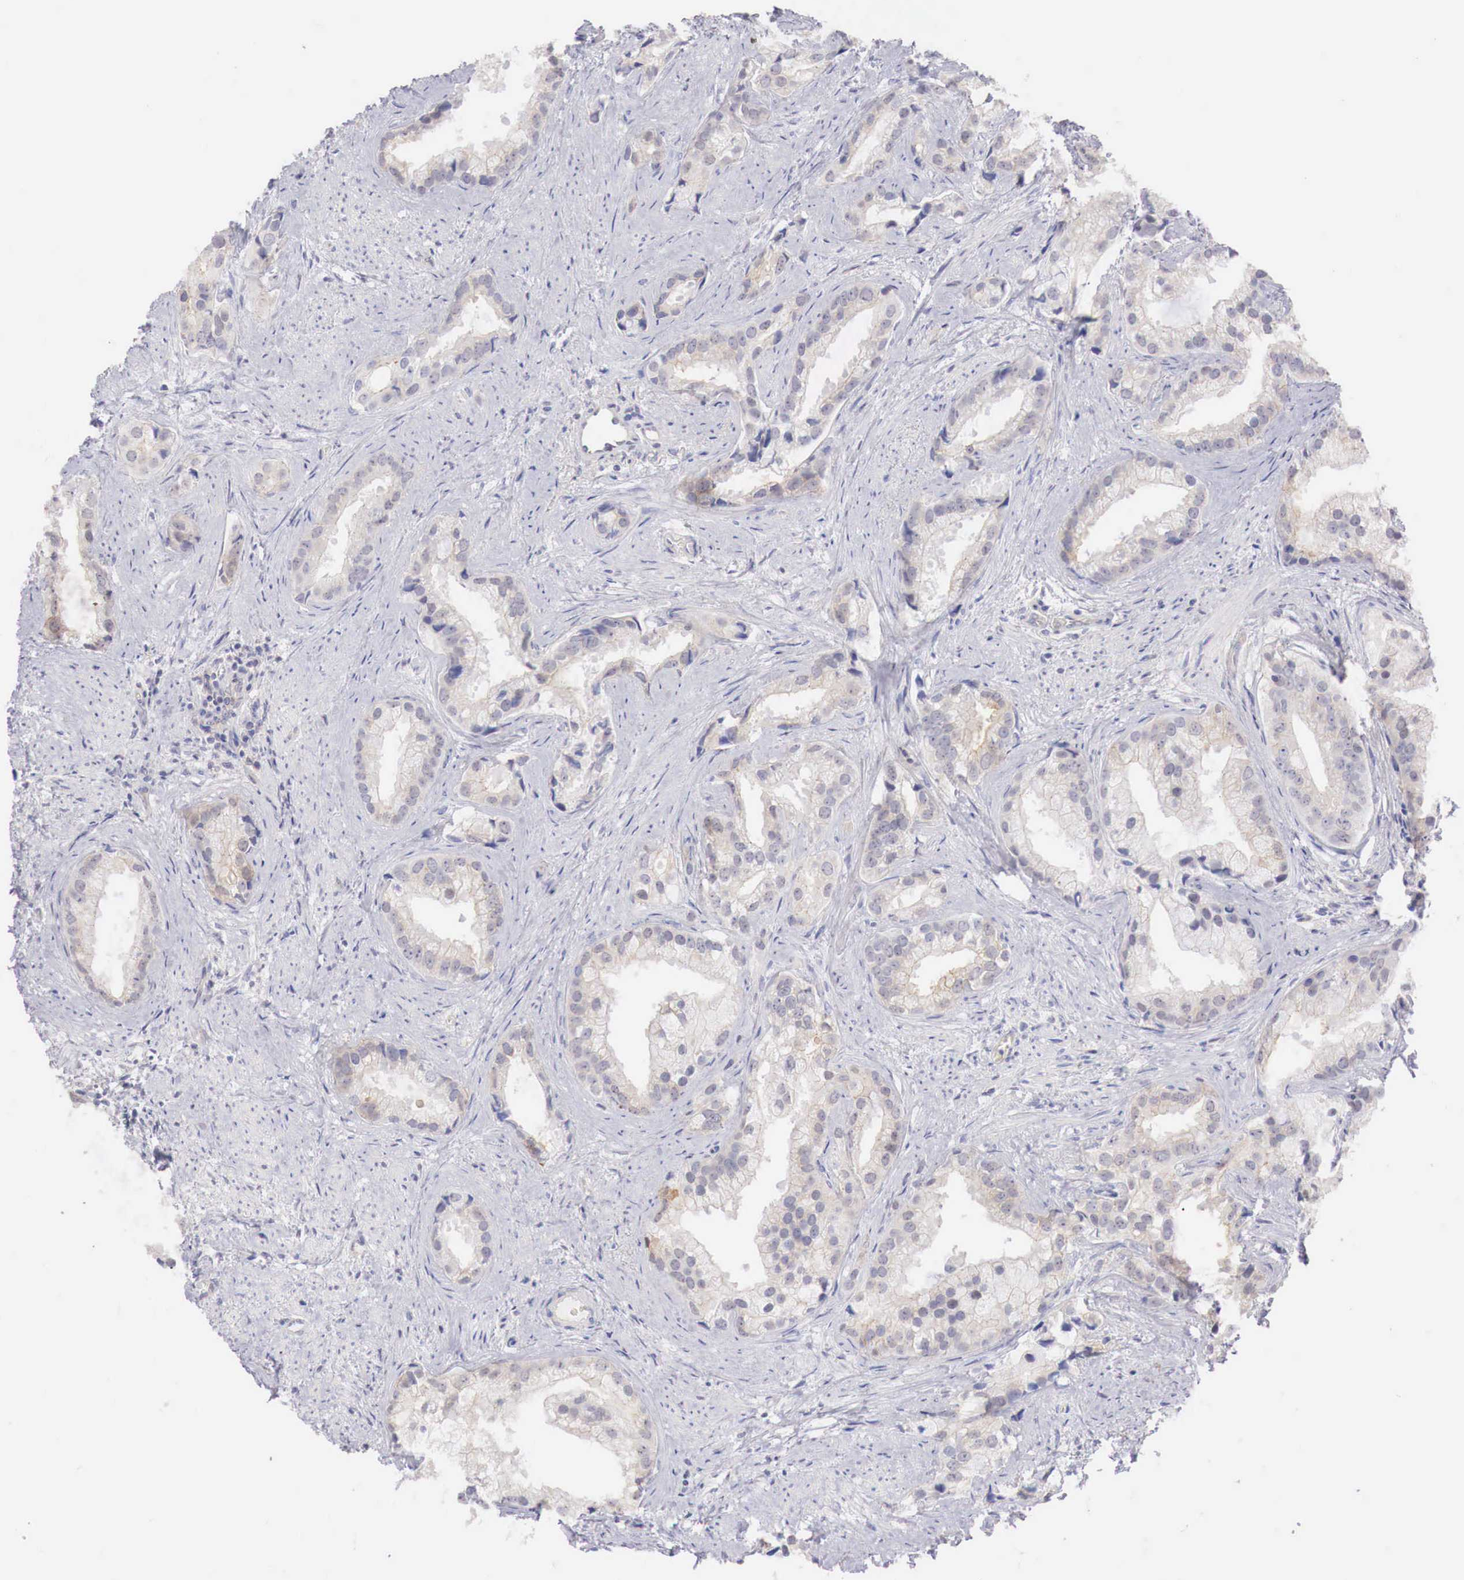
{"staining": {"intensity": "negative", "quantity": "none", "location": "none"}, "tissue": "prostate cancer", "cell_type": "Tumor cells", "image_type": "cancer", "snomed": [{"axis": "morphology", "description": "Adenocarcinoma, Medium grade"}, {"axis": "topography", "description": "Prostate"}], "caption": "High power microscopy micrograph of an IHC histopathology image of prostate cancer (medium-grade adenocarcinoma), revealing no significant staining in tumor cells. The staining is performed using DAB (3,3'-diaminobenzidine) brown chromogen with nuclei counter-stained in using hematoxylin.", "gene": "TRIM13", "patient": {"sex": "male", "age": 65}}